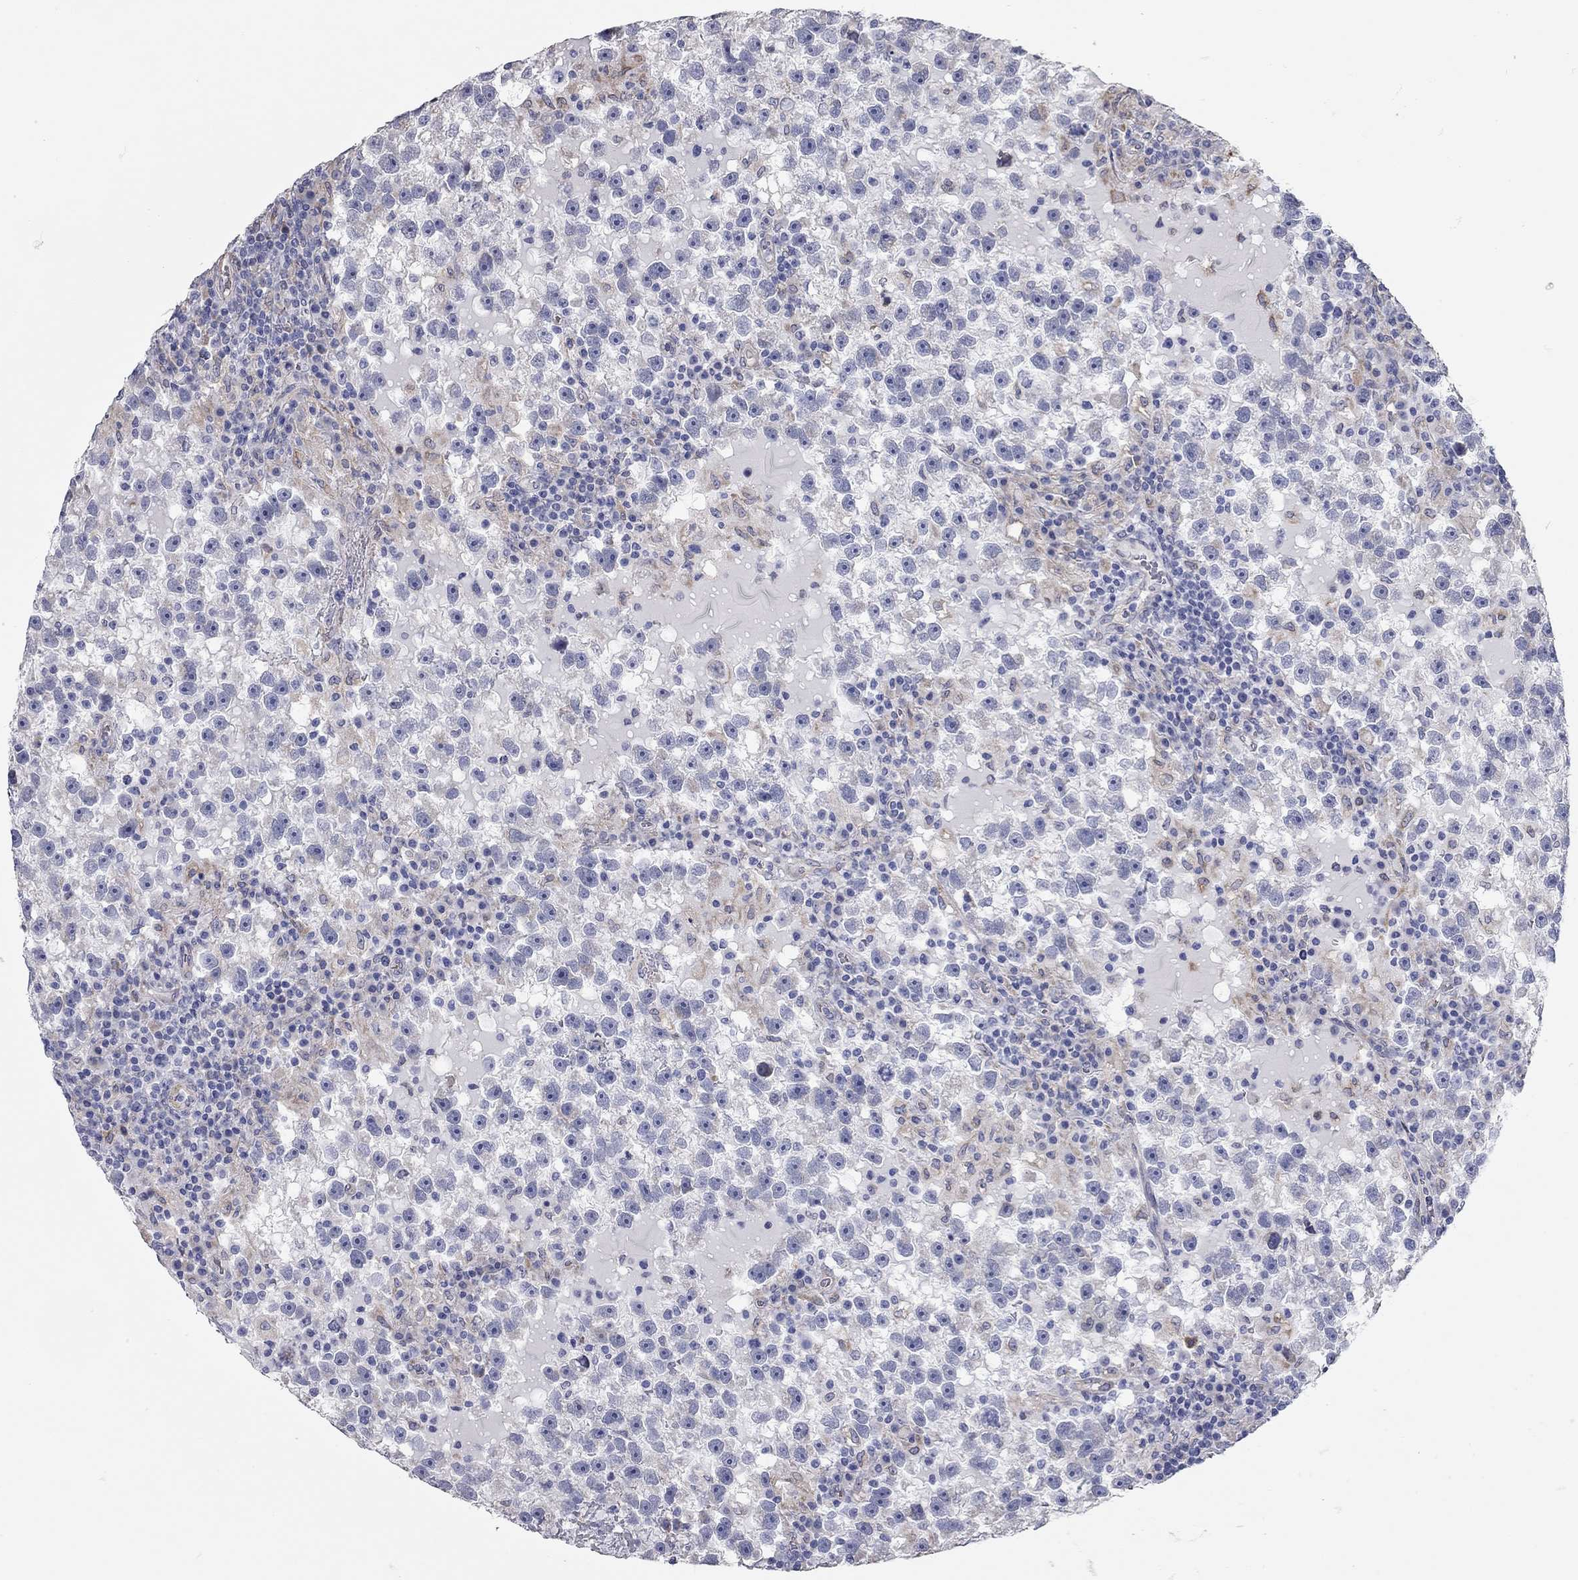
{"staining": {"intensity": "negative", "quantity": "none", "location": "none"}, "tissue": "testis cancer", "cell_type": "Tumor cells", "image_type": "cancer", "snomed": [{"axis": "morphology", "description": "Seminoma, NOS"}, {"axis": "topography", "description": "Testis"}], "caption": "This is an immunohistochemistry (IHC) photomicrograph of testis cancer (seminoma). There is no positivity in tumor cells.", "gene": "XAGE2", "patient": {"sex": "male", "age": 47}}